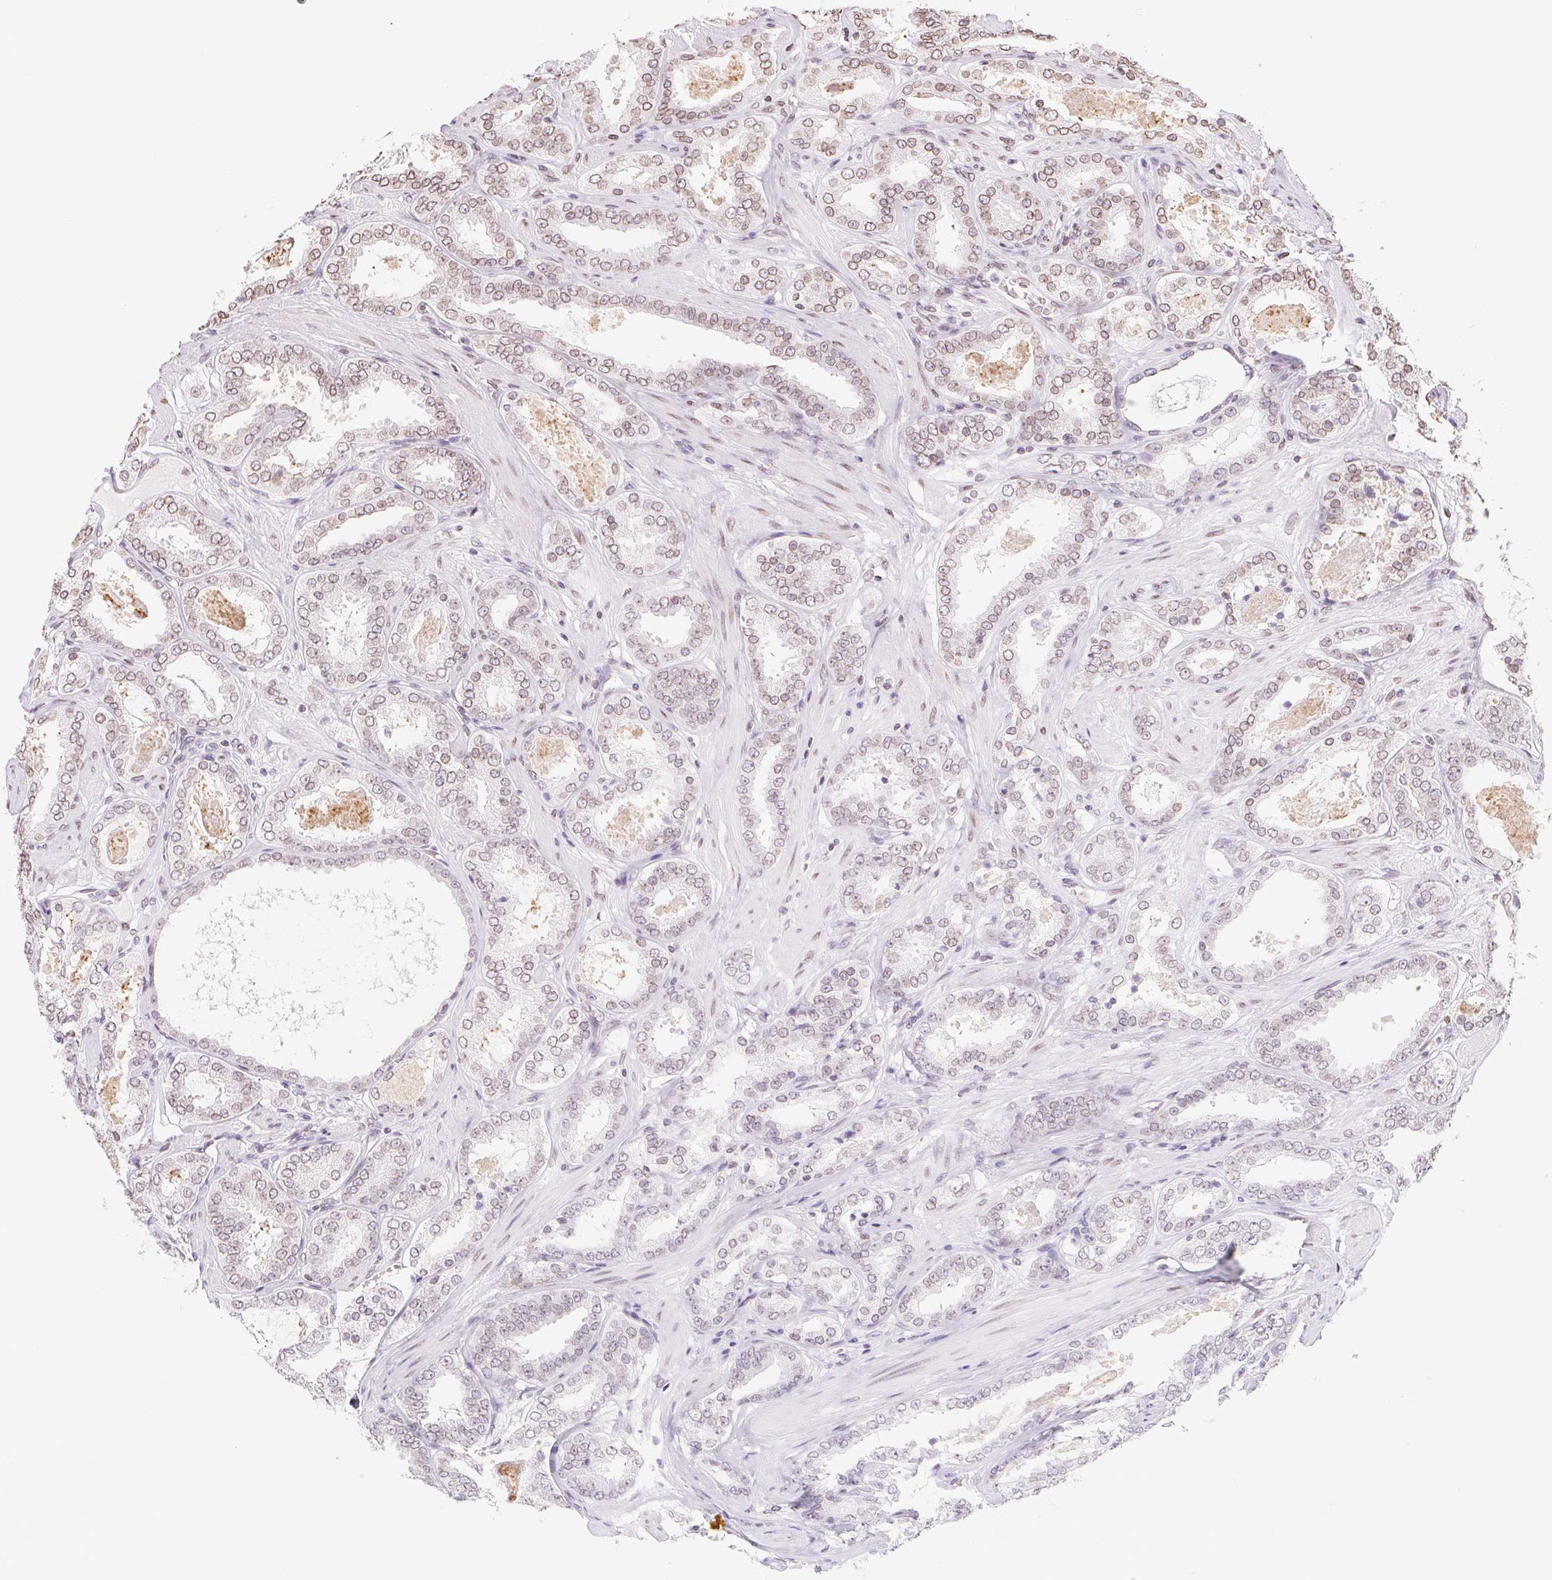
{"staining": {"intensity": "moderate", "quantity": ">75%", "location": "cytoplasmic/membranous,nuclear"}, "tissue": "prostate cancer", "cell_type": "Tumor cells", "image_type": "cancer", "snomed": [{"axis": "morphology", "description": "Adenocarcinoma, High grade"}, {"axis": "topography", "description": "Prostate"}], "caption": "Brown immunohistochemical staining in prostate cancer (high-grade adenocarcinoma) demonstrates moderate cytoplasmic/membranous and nuclear expression in approximately >75% of tumor cells.", "gene": "LMNB2", "patient": {"sex": "male", "age": 63}}